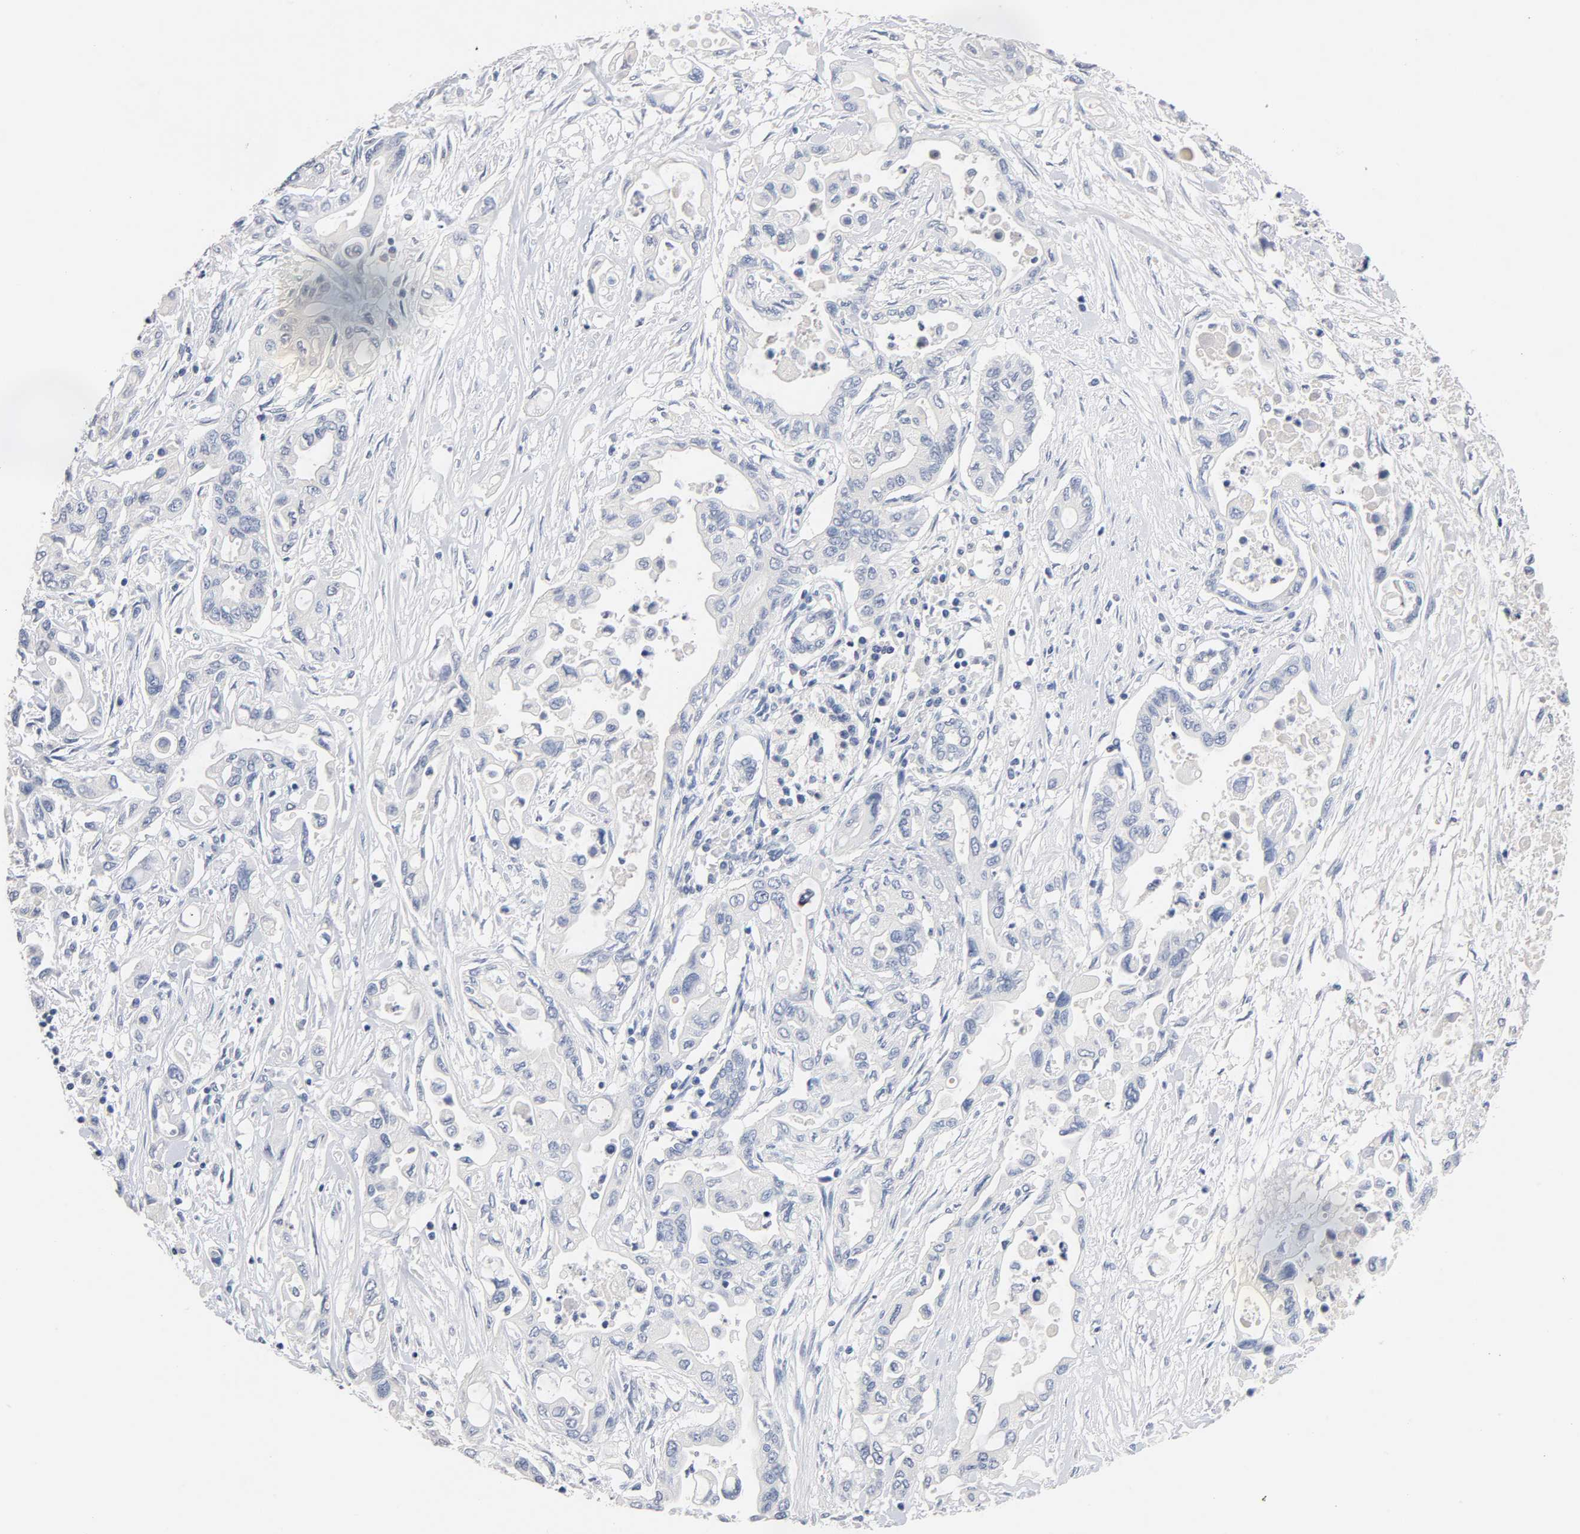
{"staining": {"intensity": "negative", "quantity": "none", "location": "none"}, "tissue": "pancreatic cancer", "cell_type": "Tumor cells", "image_type": "cancer", "snomed": [{"axis": "morphology", "description": "Adenocarcinoma, NOS"}, {"axis": "topography", "description": "Pancreas"}], "caption": "Protein analysis of pancreatic cancer (adenocarcinoma) demonstrates no significant staining in tumor cells. Nuclei are stained in blue.", "gene": "ZCCHC13", "patient": {"sex": "female", "age": 57}}